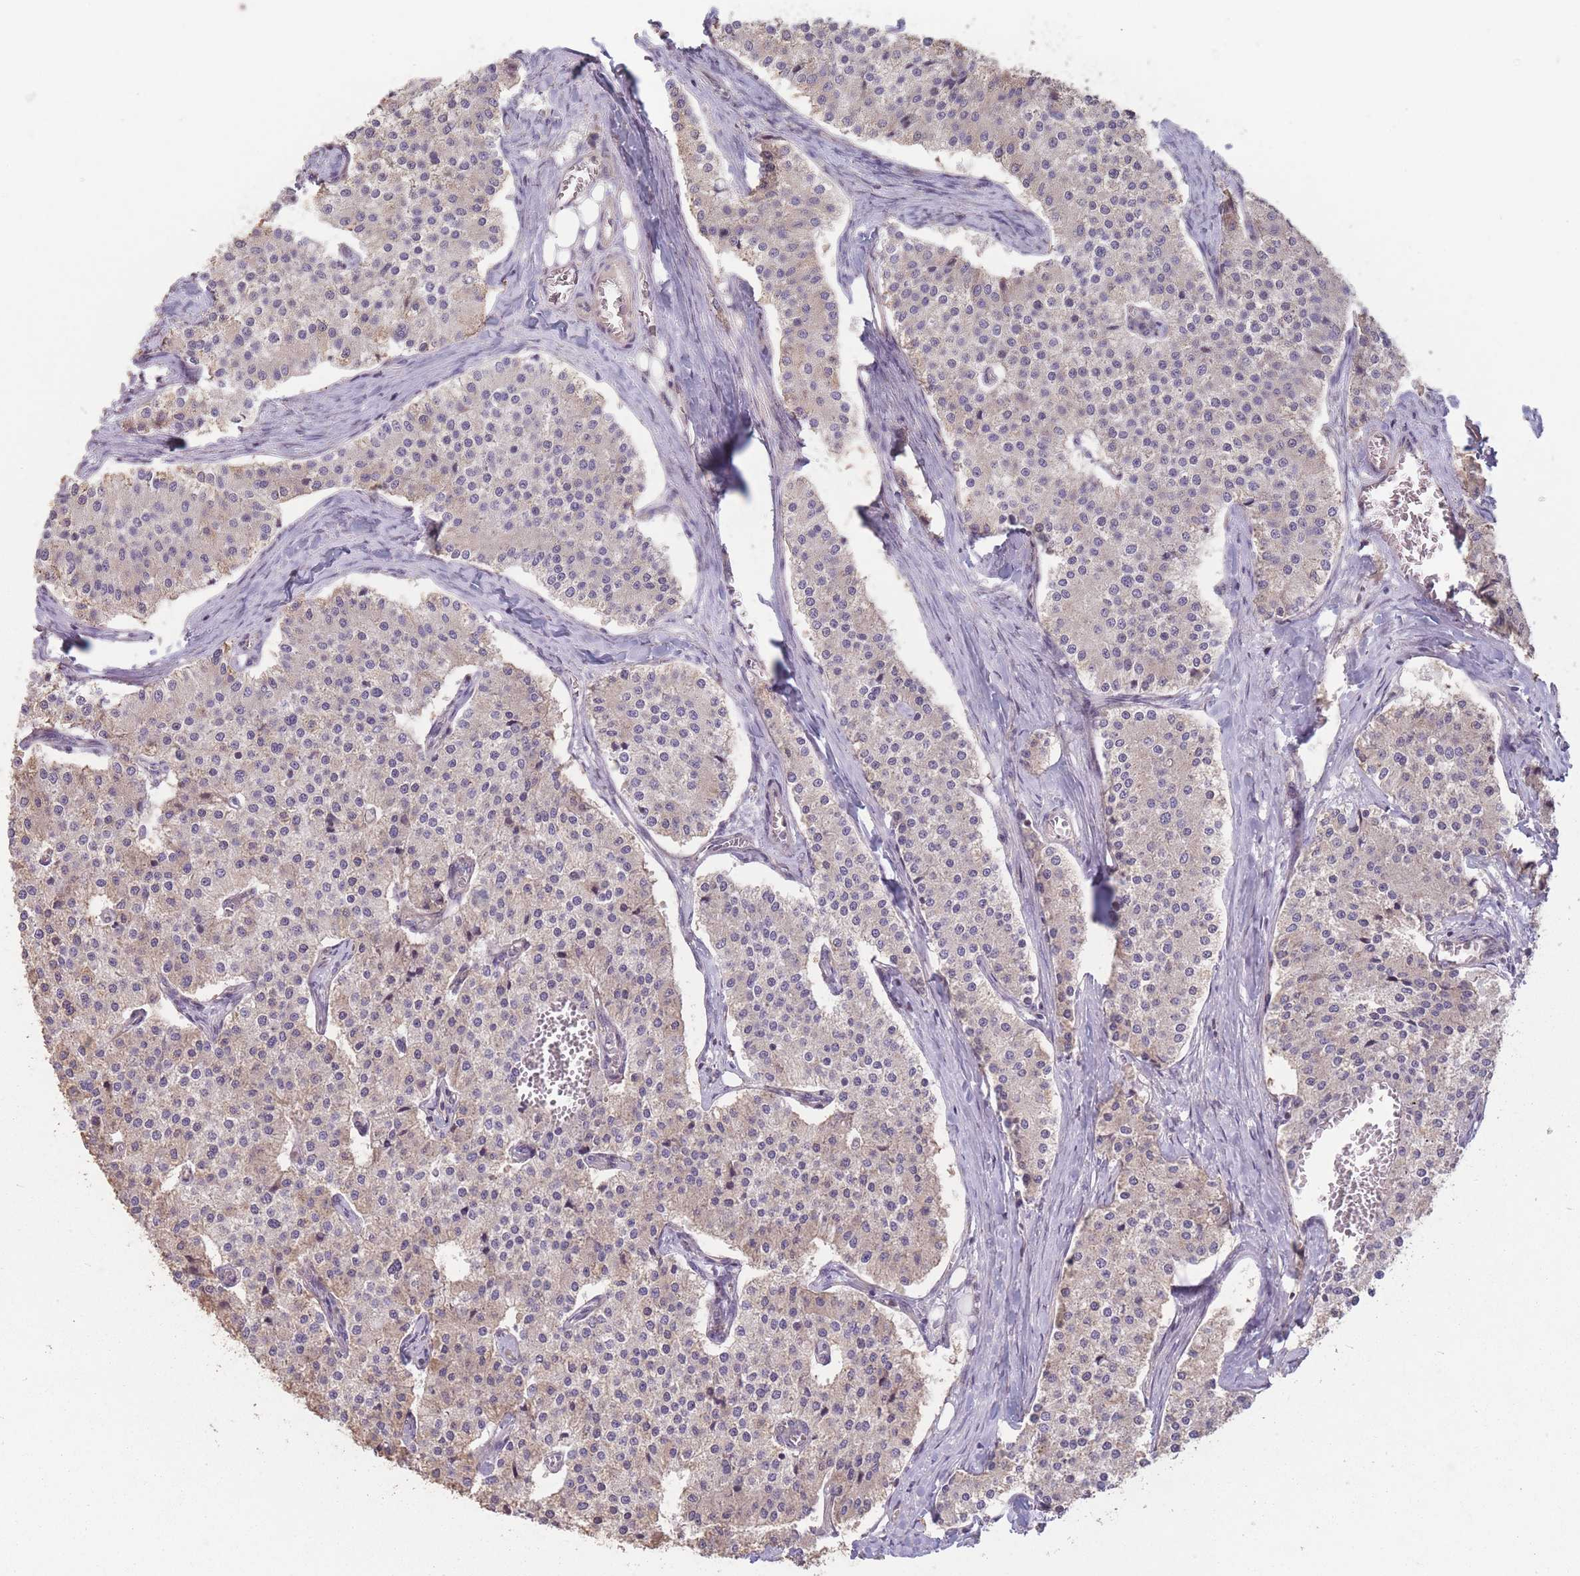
{"staining": {"intensity": "negative", "quantity": "none", "location": "none"}, "tissue": "carcinoid", "cell_type": "Tumor cells", "image_type": "cancer", "snomed": [{"axis": "morphology", "description": "Carcinoid, malignant, NOS"}, {"axis": "topography", "description": "Colon"}], "caption": "A high-resolution photomicrograph shows immunohistochemistry (IHC) staining of carcinoid, which reveals no significant staining in tumor cells. (DAB immunohistochemistry (IHC) with hematoxylin counter stain).", "gene": "WASHC2A", "patient": {"sex": "female", "age": 52}}